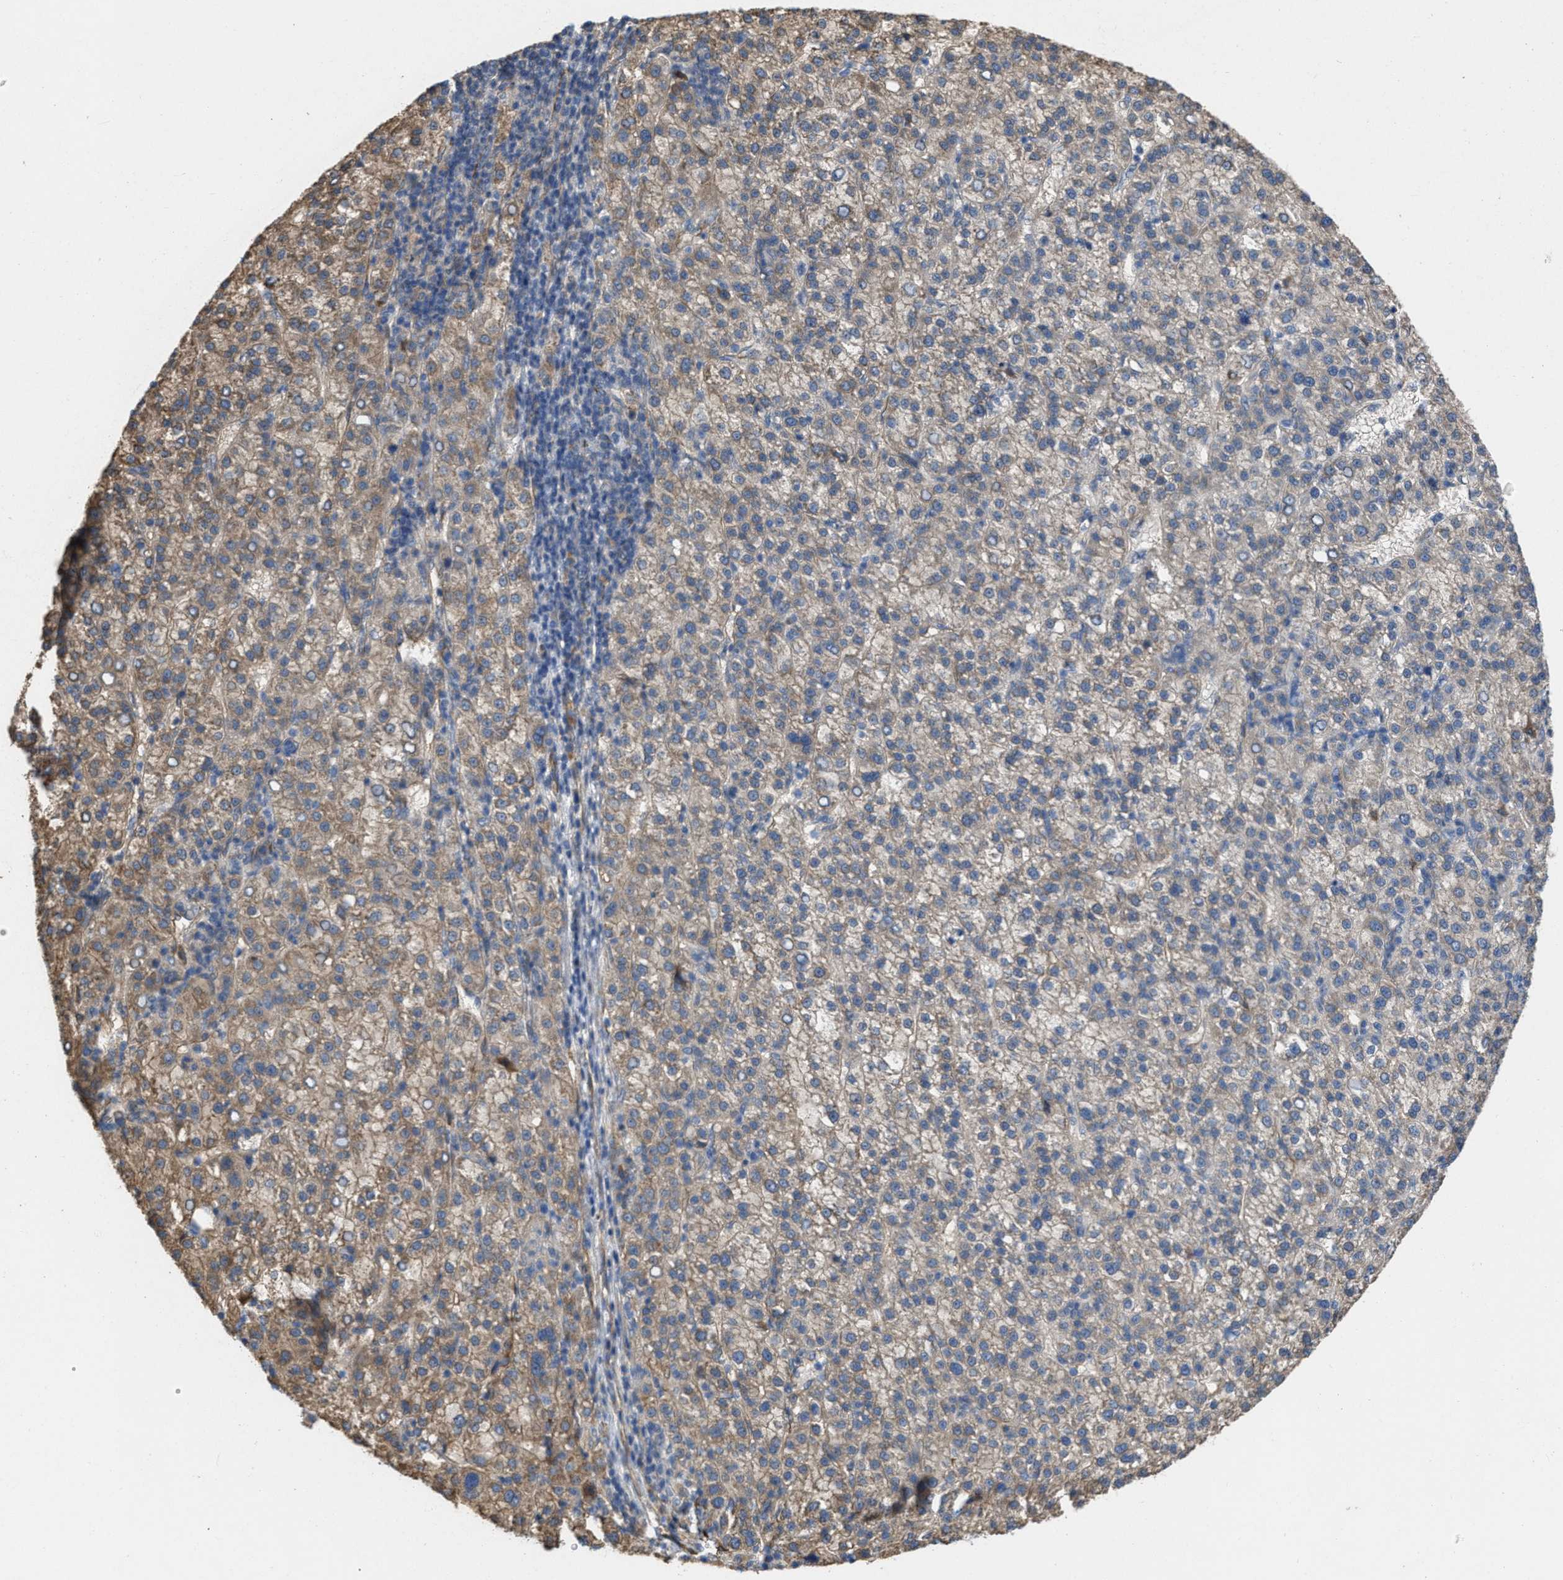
{"staining": {"intensity": "weak", "quantity": "<25%", "location": "cytoplasmic/membranous"}, "tissue": "liver cancer", "cell_type": "Tumor cells", "image_type": "cancer", "snomed": [{"axis": "morphology", "description": "Carcinoma, Hepatocellular, NOS"}, {"axis": "topography", "description": "Liver"}], "caption": "DAB (3,3'-diaminobenzidine) immunohistochemical staining of human liver cancer (hepatocellular carcinoma) displays no significant positivity in tumor cells.", "gene": "SLC4A11", "patient": {"sex": "female", "age": 58}}